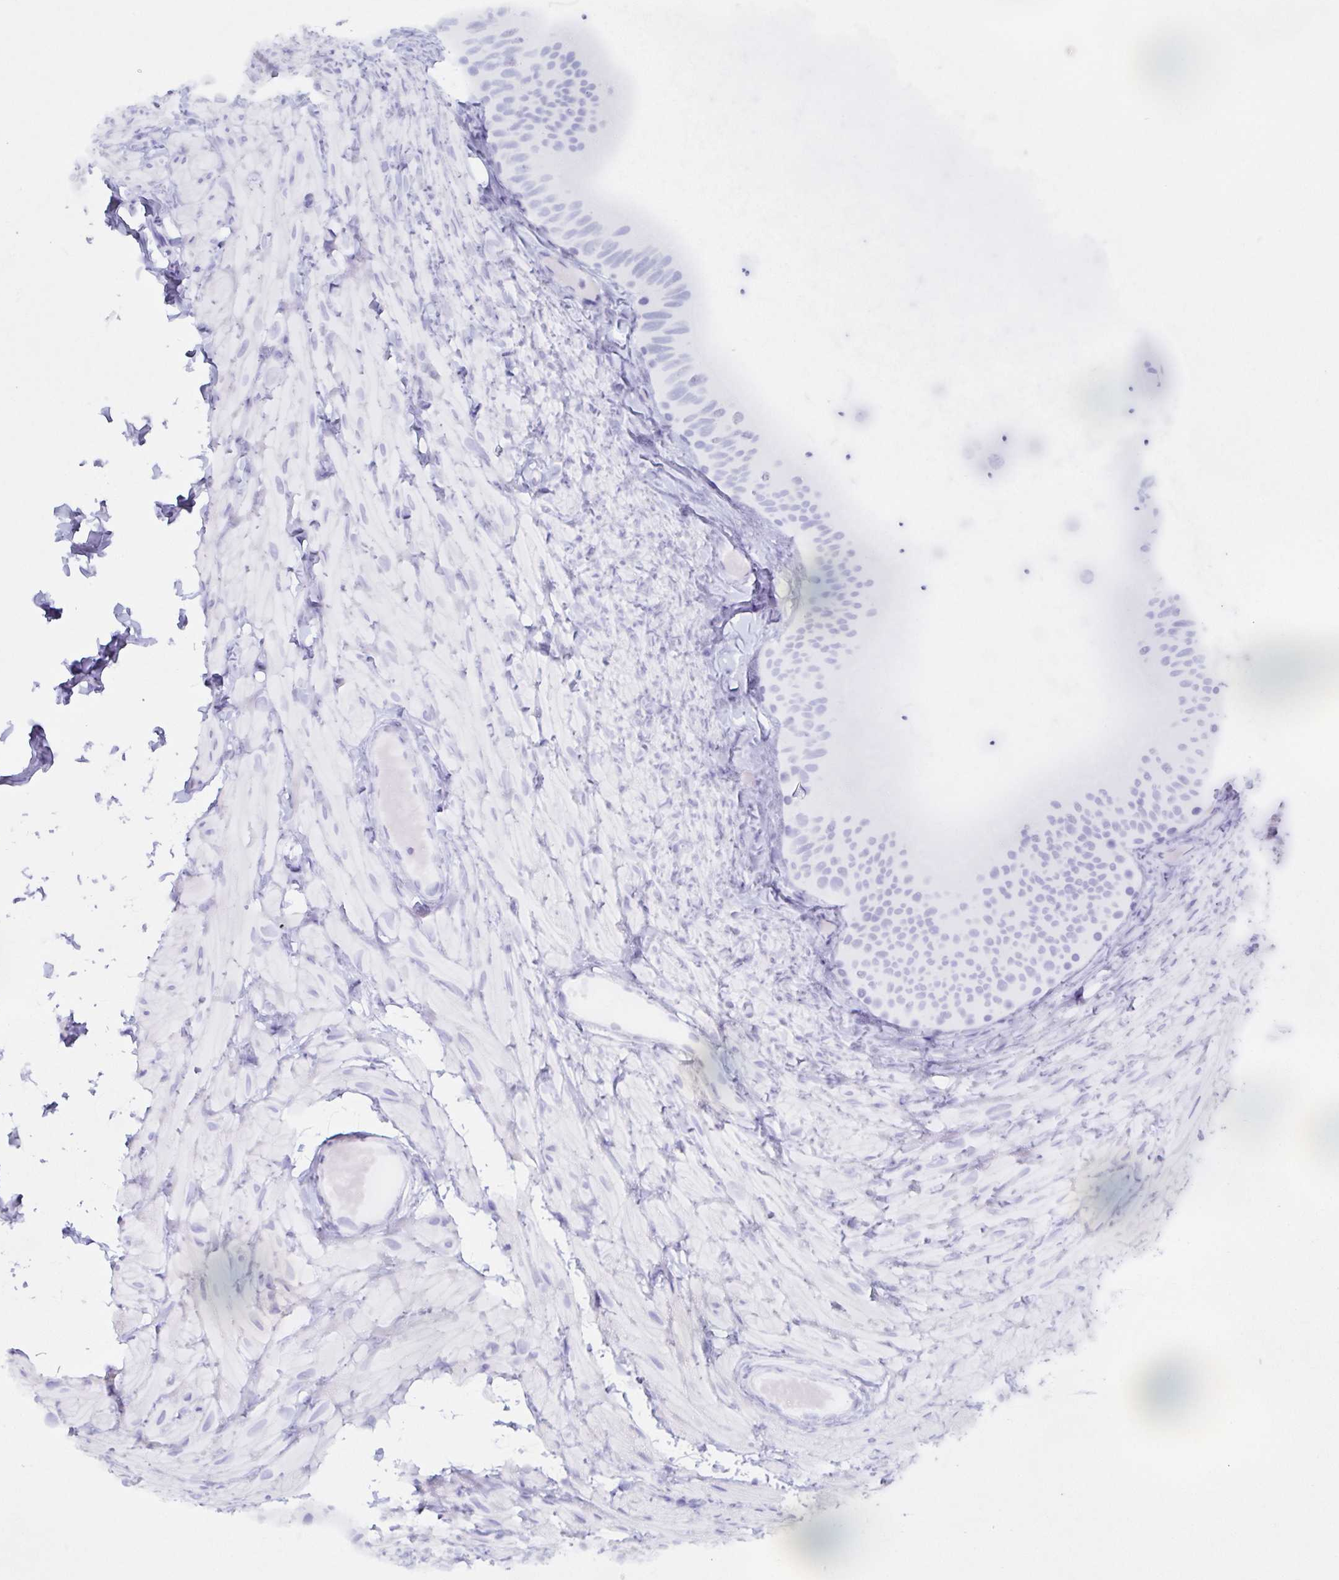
{"staining": {"intensity": "negative", "quantity": "none", "location": "none"}, "tissue": "epididymis", "cell_type": "Glandular cells", "image_type": "normal", "snomed": [{"axis": "morphology", "description": "Normal tissue, NOS"}, {"axis": "topography", "description": "Epididymis, spermatic cord, NOS"}, {"axis": "topography", "description": "Epididymis"}], "caption": "This is a micrograph of immunohistochemistry staining of benign epididymis, which shows no expression in glandular cells. (DAB immunohistochemistry with hematoxylin counter stain).", "gene": "POU2F3", "patient": {"sex": "male", "age": 31}}